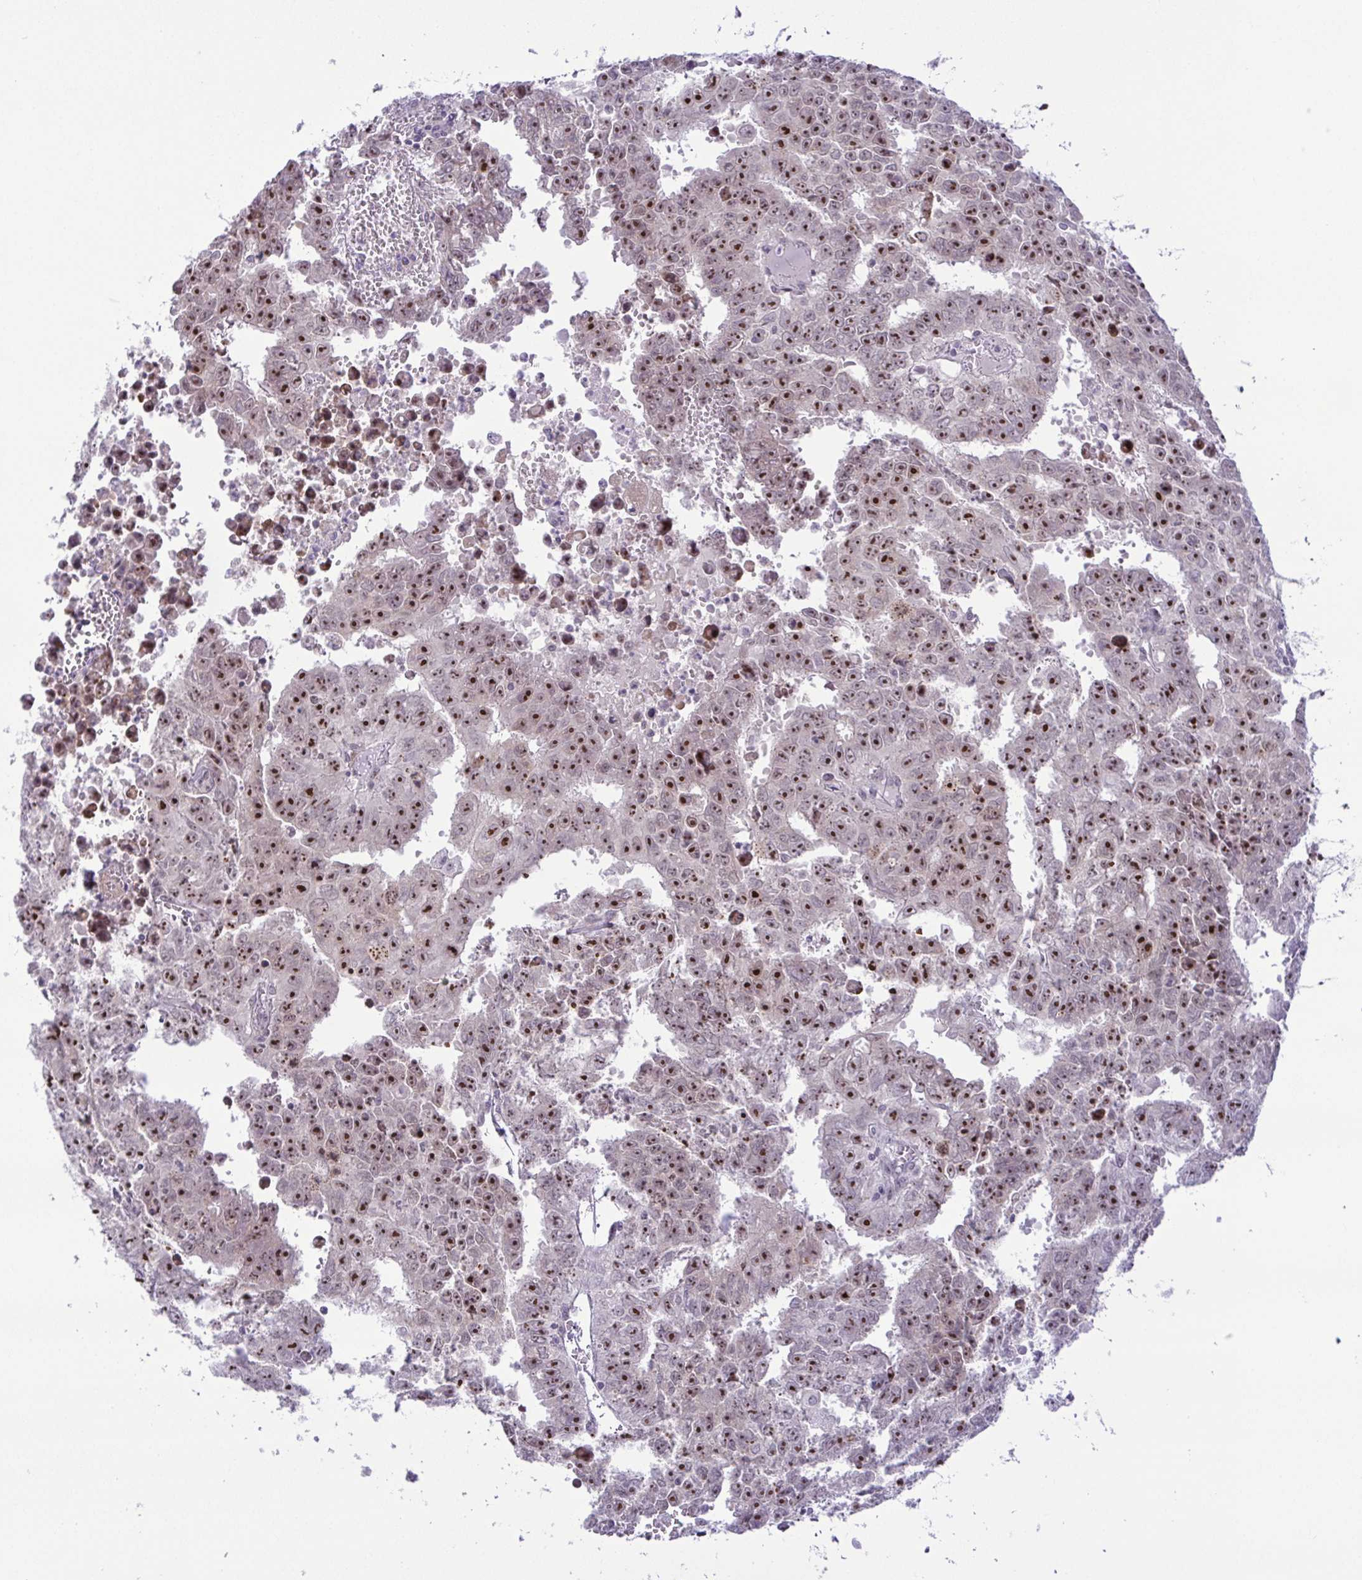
{"staining": {"intensity": "strong", "quantity": ">75%", "location": "nuclear"}, "tissue": "testis cancer", "cell_type": "Tumor cells", "image_type": "cancer", "snomed": [{"axis": "morphology", "description": "Carcinoma, Embryonal, NOS"}, {"axis": "morphology", "description": "Teratoma, malignant, NOS"}, {"axis": "topography", "description": "Testis"}], "caption": "Testis teratoma (malignant) stained with a brown dye shows strong nuclear positive positivity in about >75% of tumor cells.", "gene": "RSL24D1", "patient": {"sex": "male", "age": 24}}